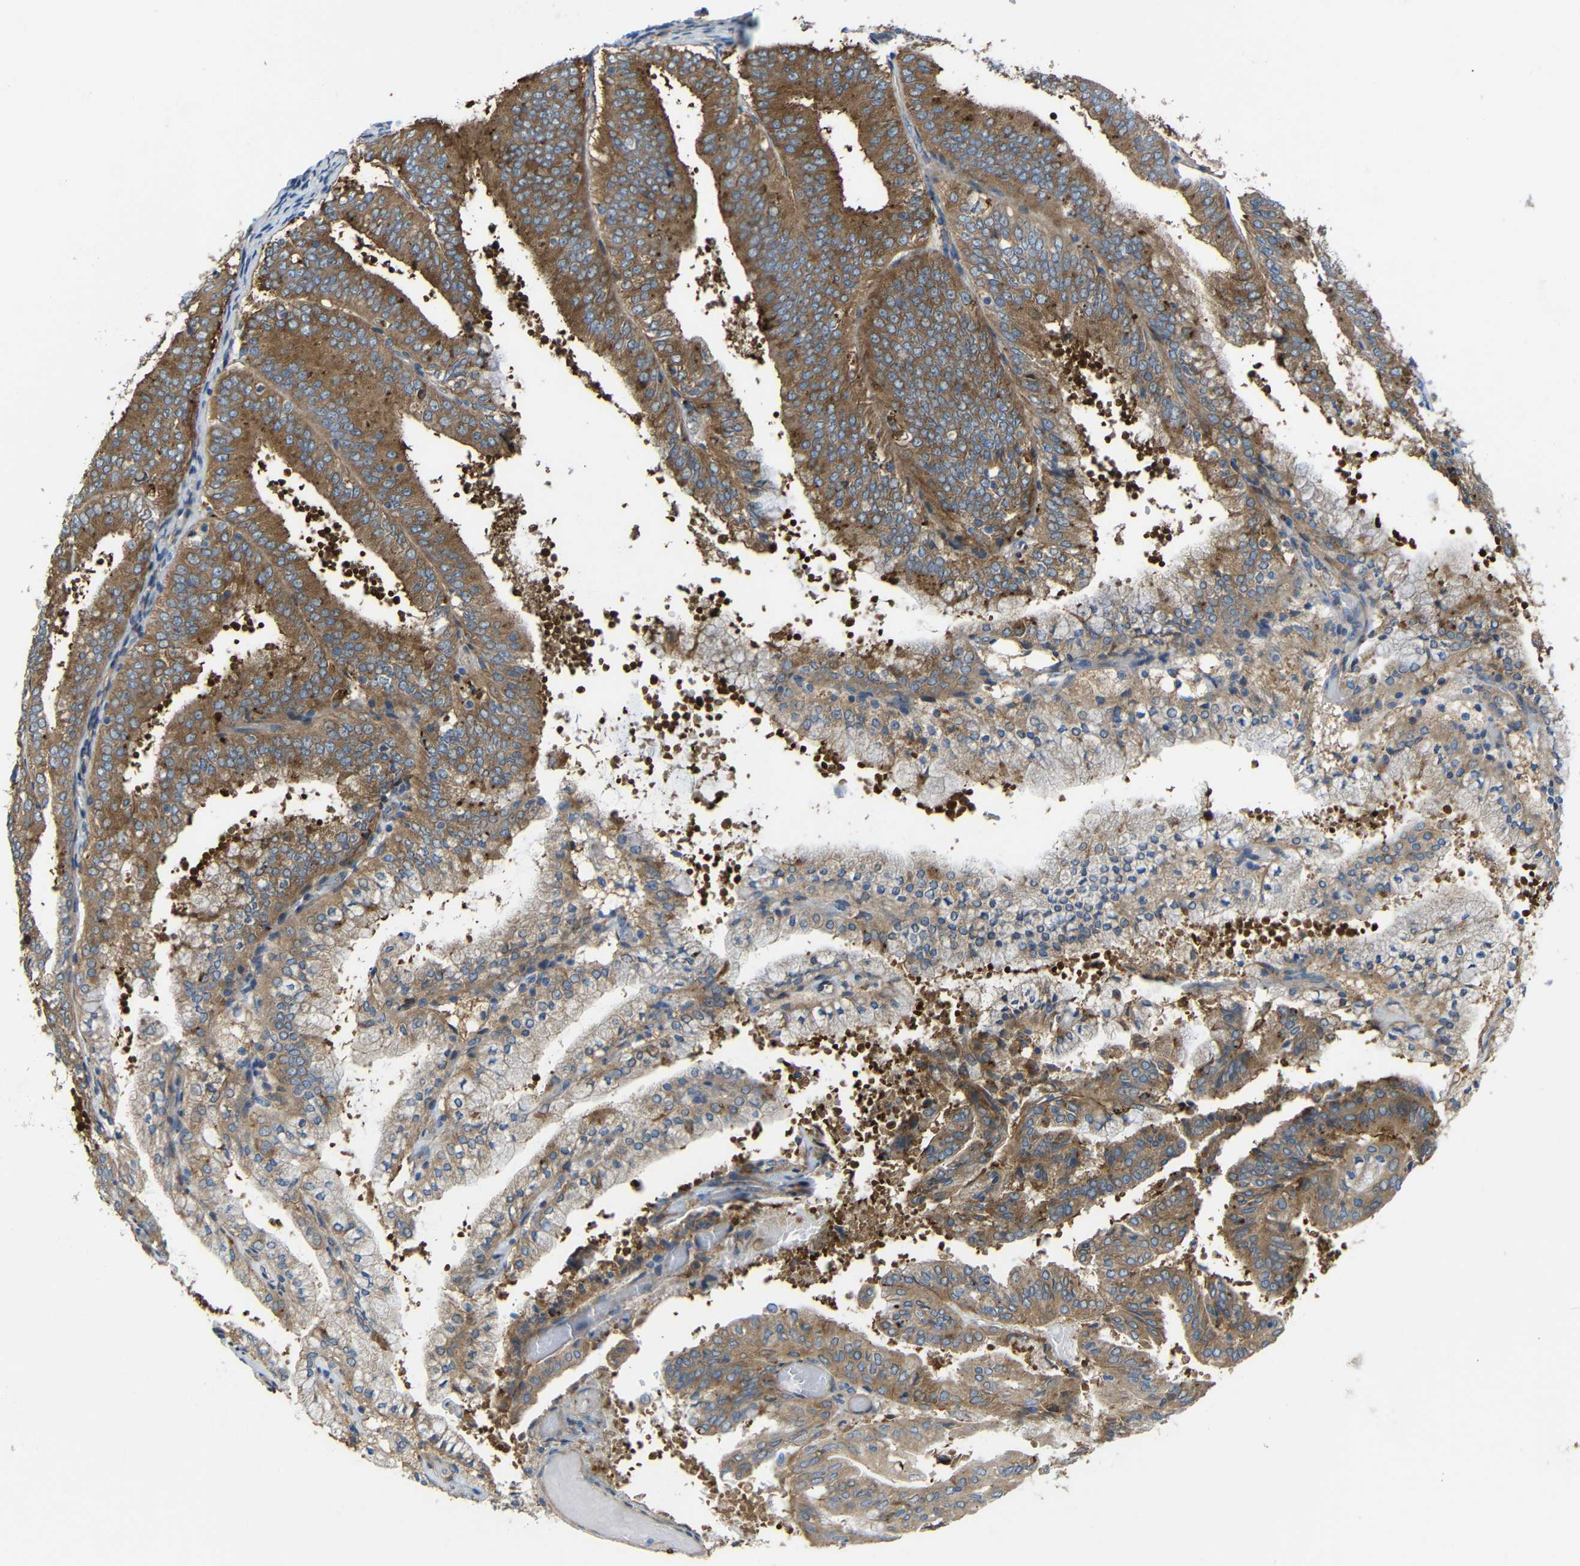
{"staining": {"intensity": "strong", "quantity": ">75%", "location": "cytoplasmic/membranous"}, "tissue": "endometrial cancer", "cell_type": "Tumor cells", "image_type": "cancer", "snomed": [{"axis": "morphology", "description": "Adenocarcinoma, NOS"}, {"axis": "topography", "description": "Endometrium"}], "caption": "Strong cytoplasmic/membranous staining for a protein is identified in about >75% of tumor cells of endometrial adenocarcinoma using IHC.", "gene": "SYPL1", "patient": {"sex": "female", "age": 63}}